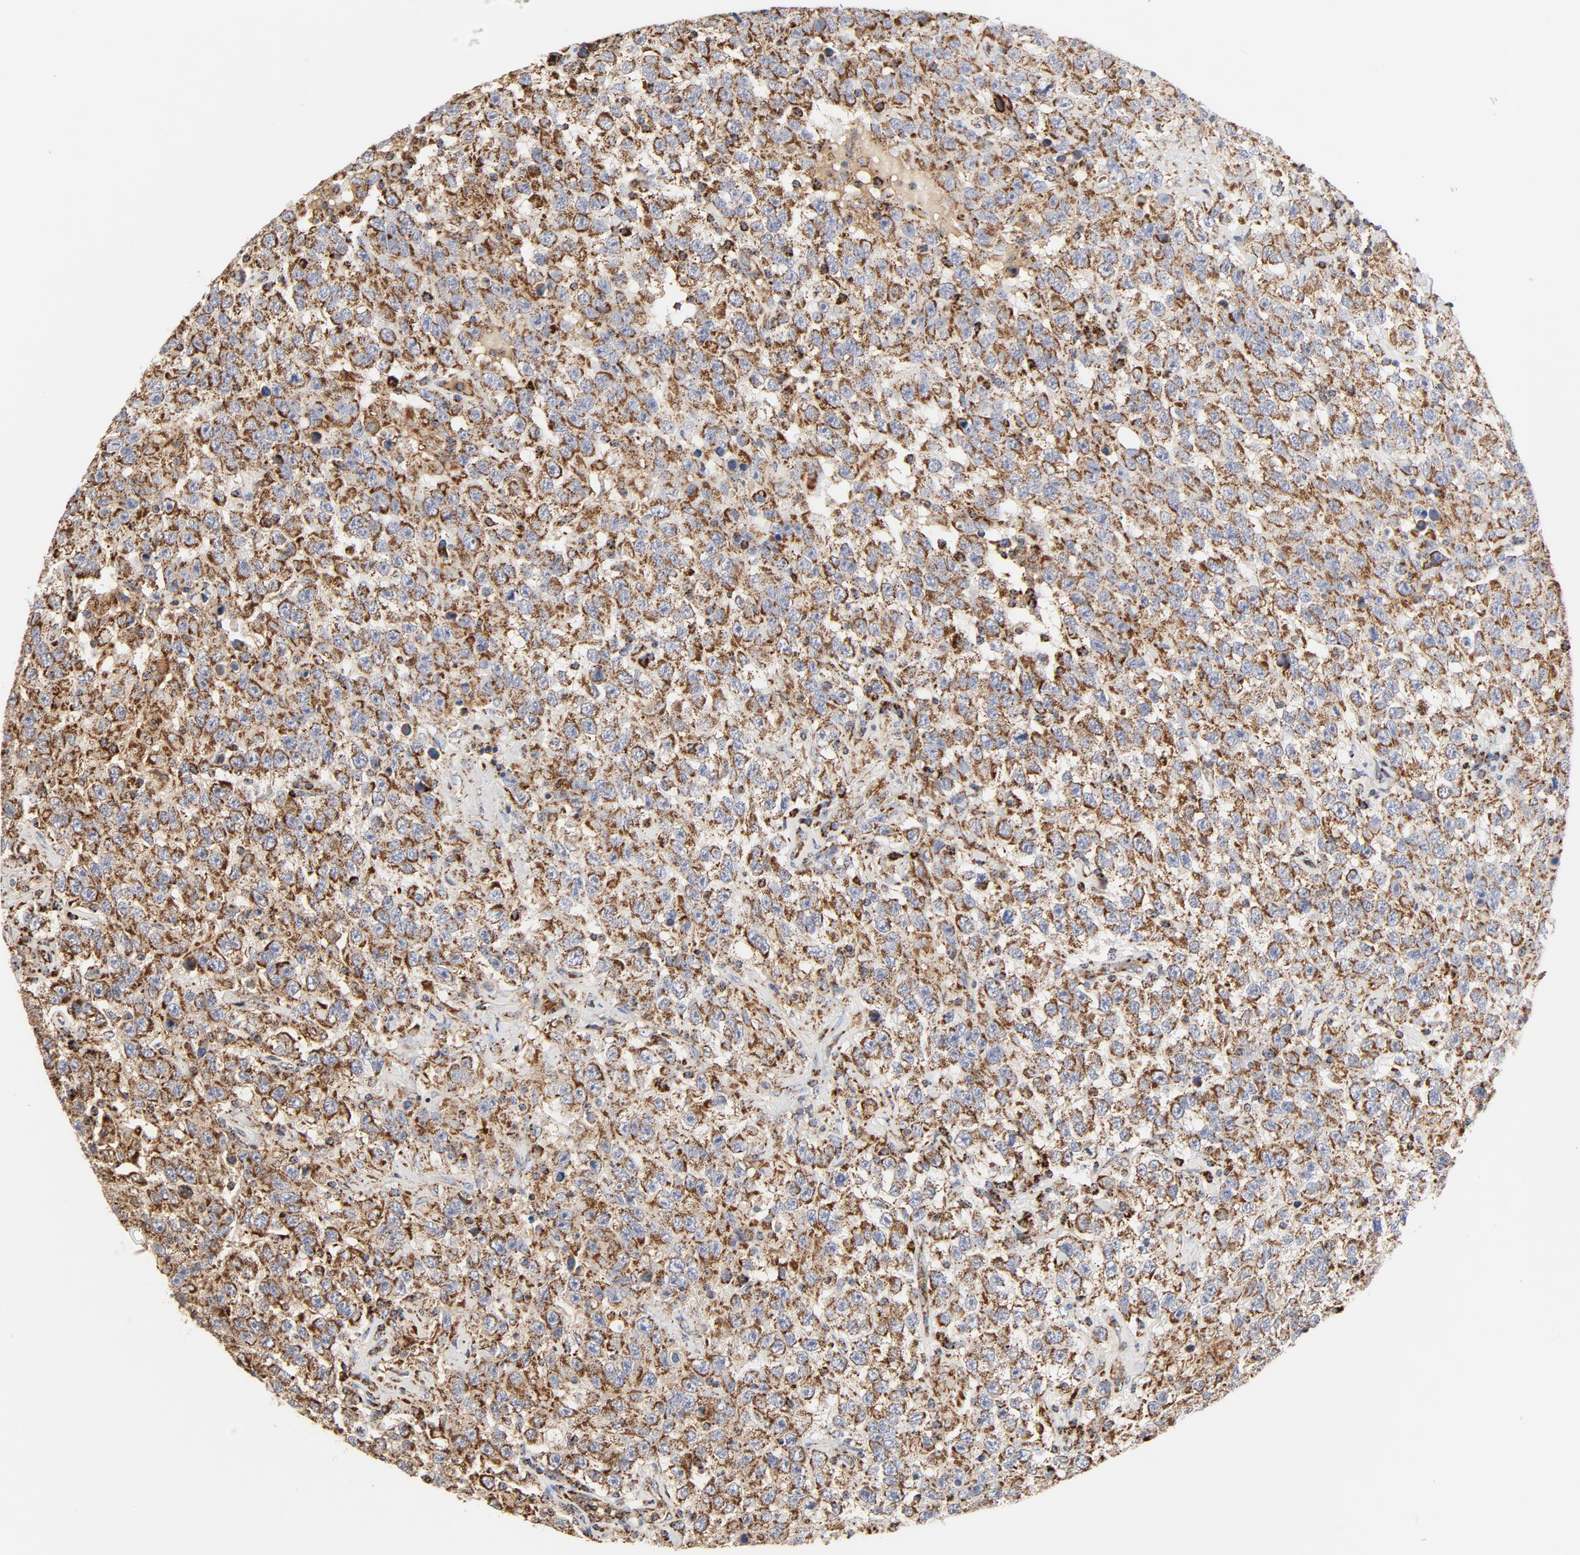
{"staining": {"intensity": "strong", "quantity": ">75%", "location": "cytoplasmic/membranous"}, "tissue": "testis cancer", "cell_type": "Tumor cells", "image_type": "cancer", "snomed": [{"axis": "morphology", "description": "Seminoma, NOS"}, {"axis": "topography", "description": "Testis"}], "caption": "Protein staining by IHC reveals strong cytoplasmic/membranous expression in about >75% of tumor cells in testis seminoma.", "gene": "PCNX4", "patient": {"sex": "male", "age": 41}}